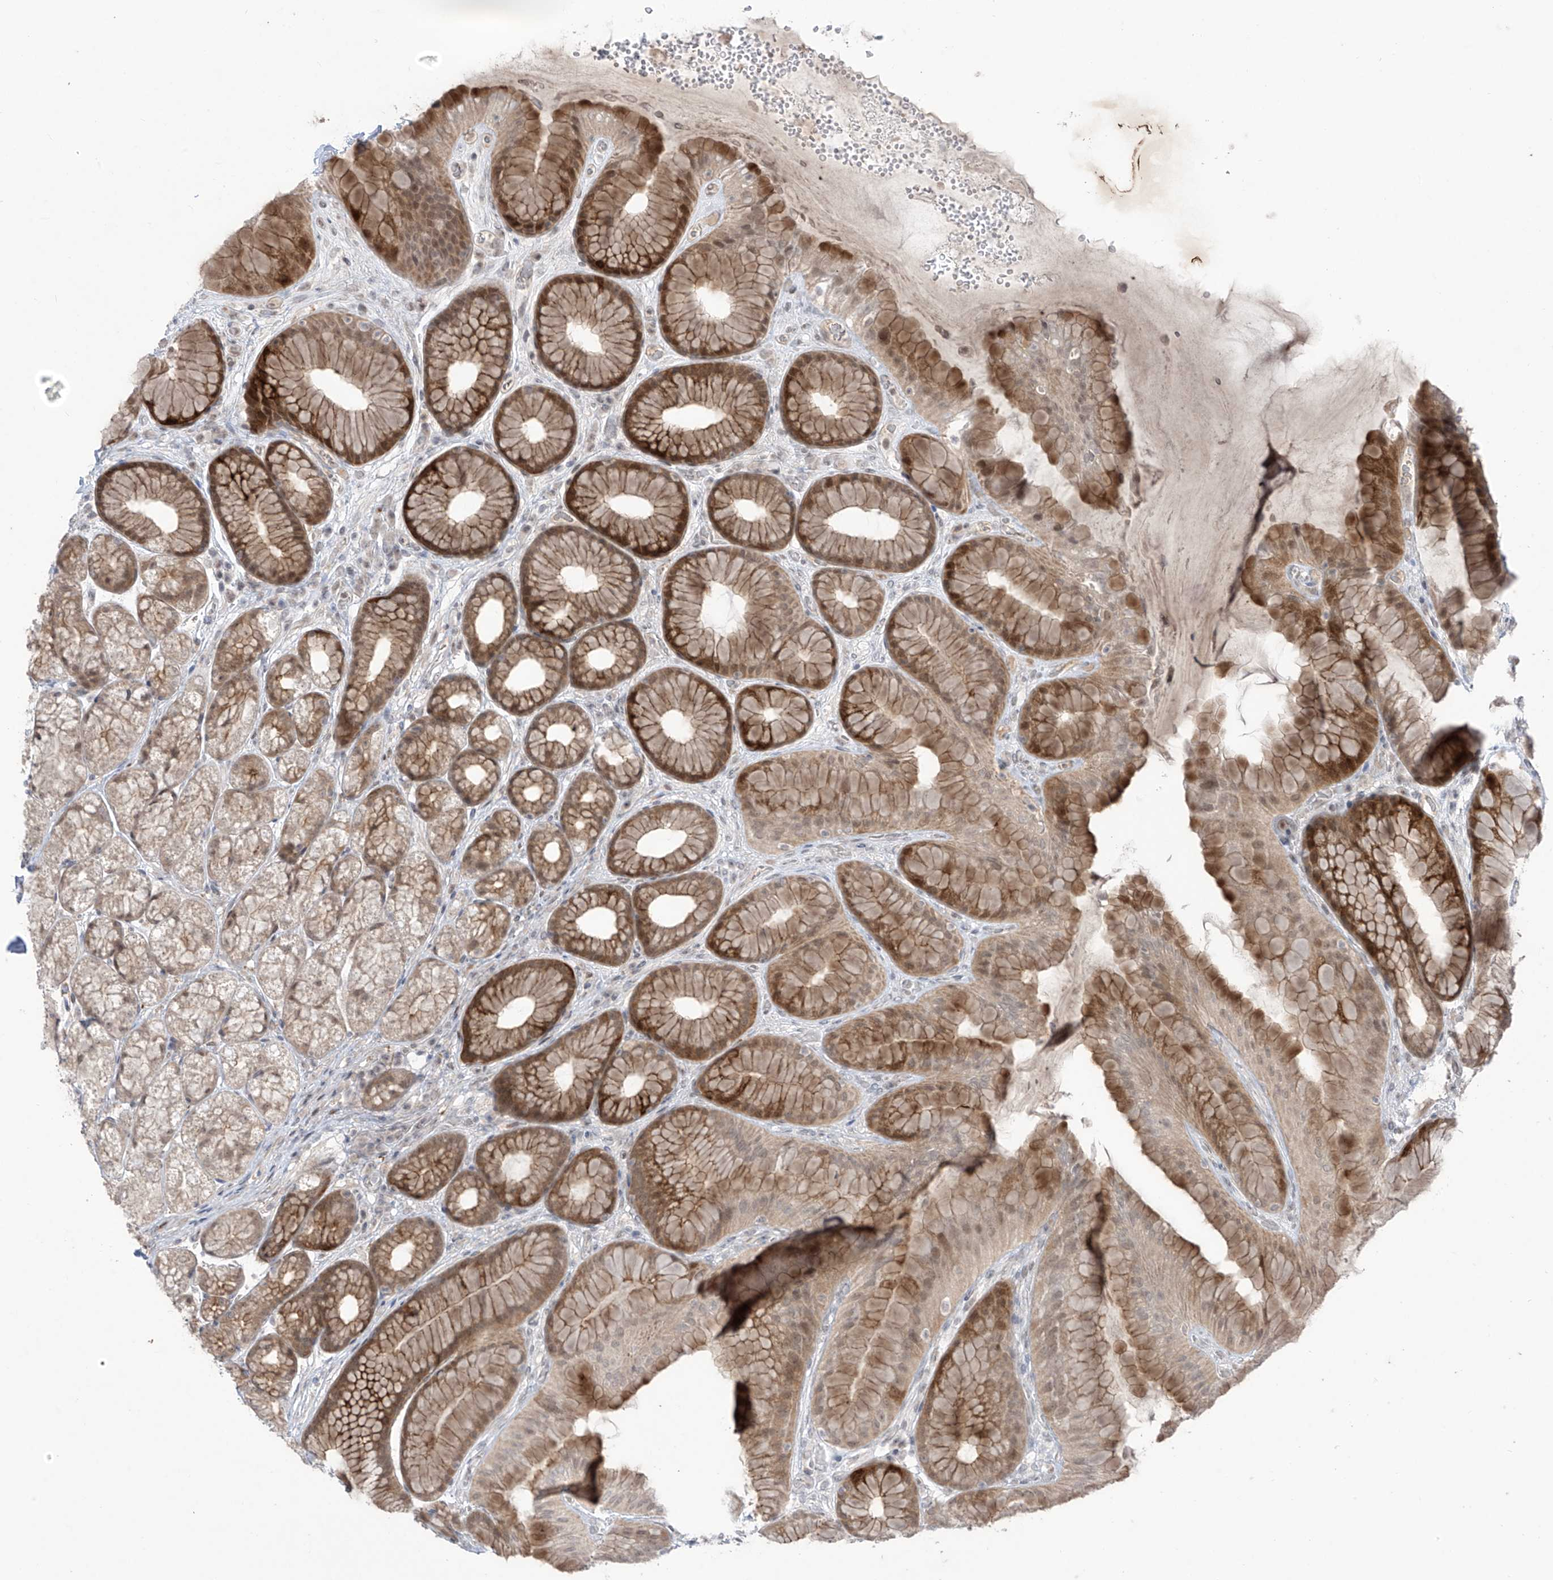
{"staining": {"intensity": "moderate", "quantity": ">75%", "location": "cytoplasmic/membranous,nuclear"}, "tissue": "stomach", "cell_type": "Glandular cells", "image_type": "normal", "snomed": [{"axis": "morphology", "description": "Normal tissue, NOS"}, {"axis": "topography", "description": "Stomach"}], "caption": "Protein staining reveals moderate cytoplasmic/membranous,nuclear expression in approximately >75% of glandular cells in normal stomach. Immunohistochemistry (ihc) stains the protein in brown and the nuclei are stained blue.", "gene": "OGT", "patient": {"sex": "male", "age": 57}}